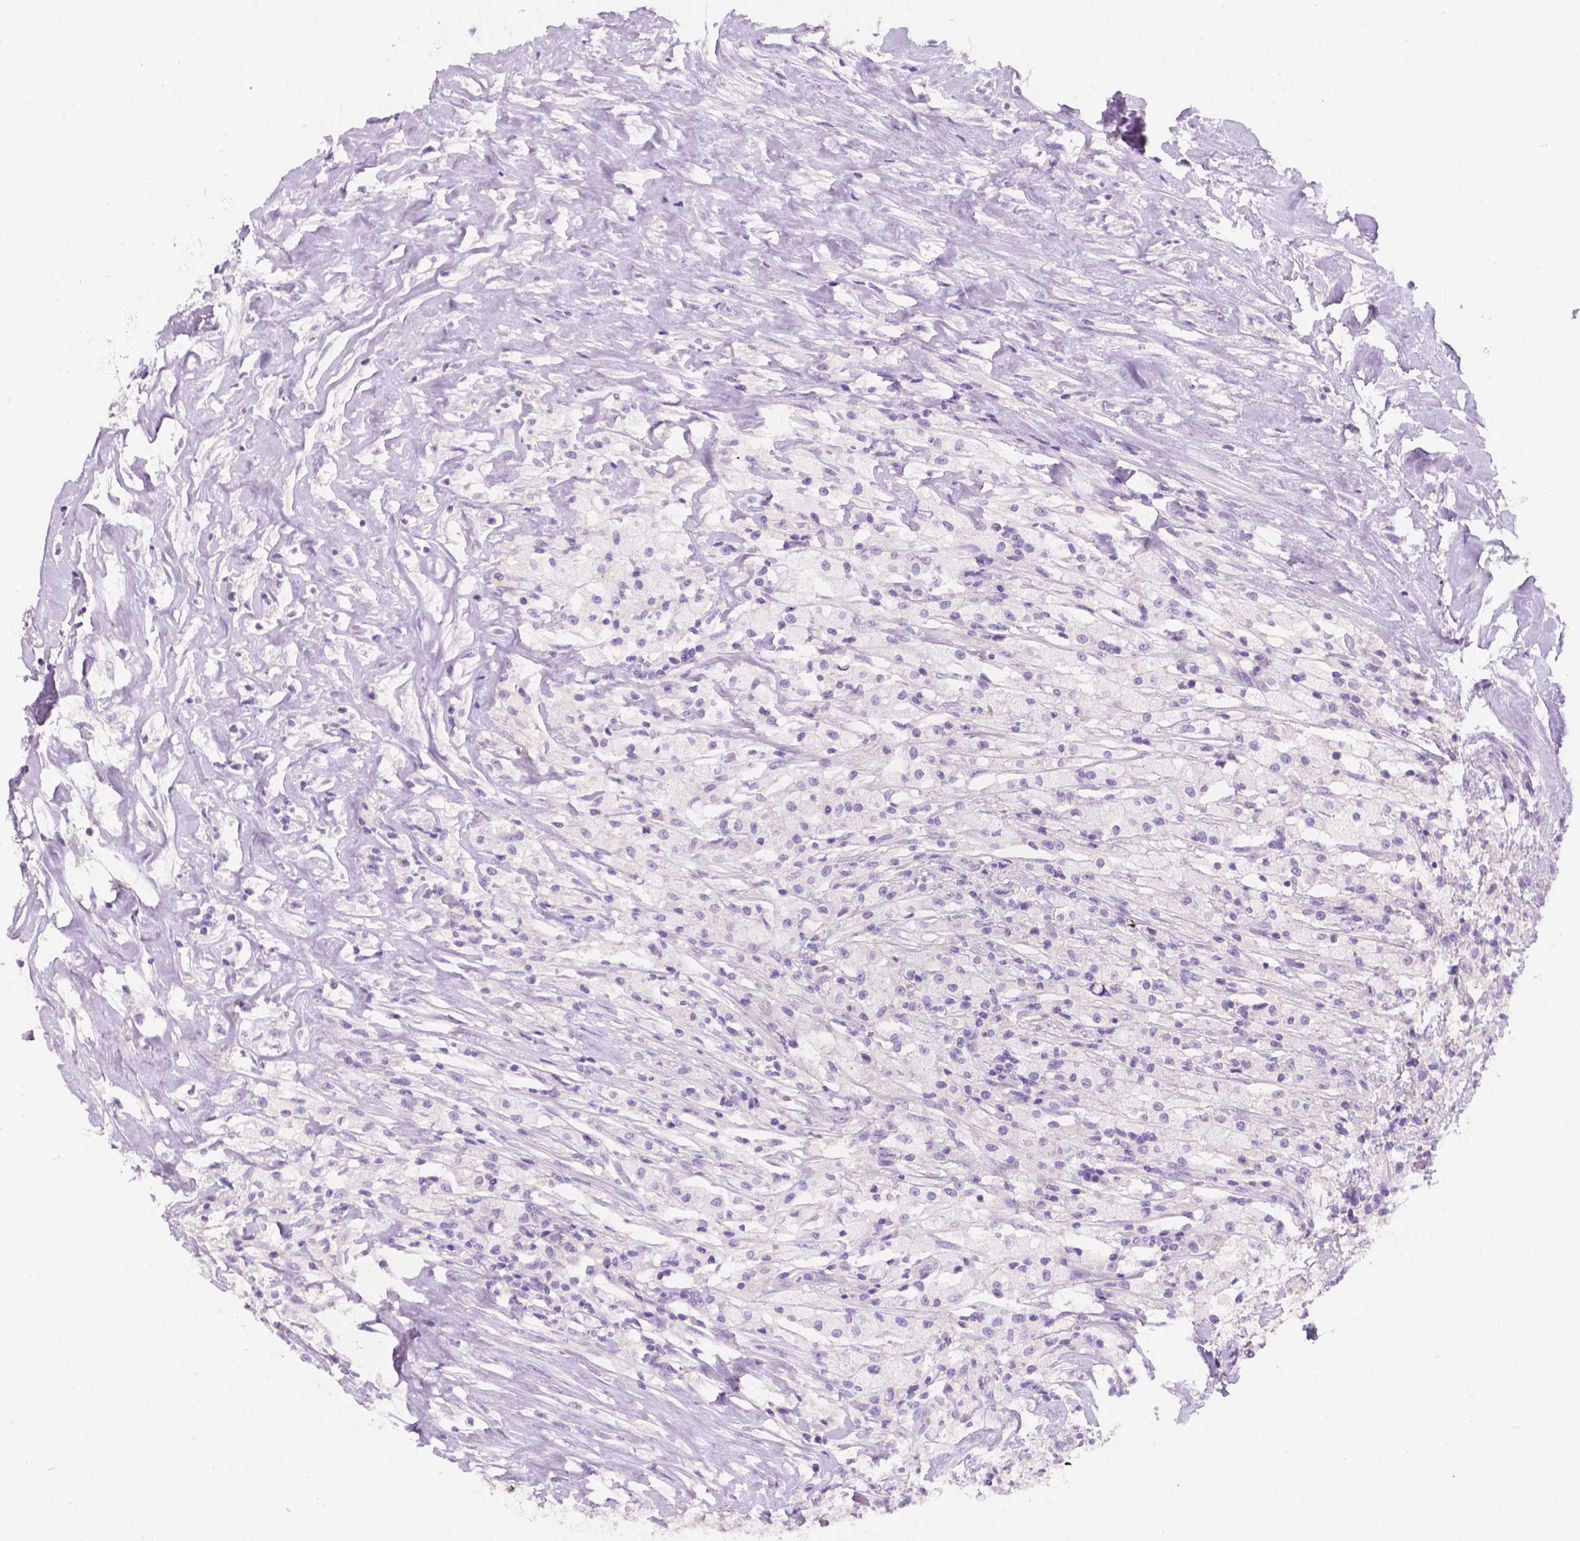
{"staining": {"intensity": "negative", "quantity": "none", "location": "none"}, "tissue": "testis cancer", "cell_type": "Tumor cells", "image_type": "cancer", "snomed": [{"axis": "morphology", "description": "Necrosis, NOS"}, {"axis": "morphology", "description": "Carcinoma, Embryonal, NOS"}, {"axis": "topography", "description": "Testis"}], "caption": "Micrograph shows no significant protein expression in tumor cells of embryonal carcinoma (testis).", "gene": "SBSN", "patient": {"sex": "male", "age": 19}}